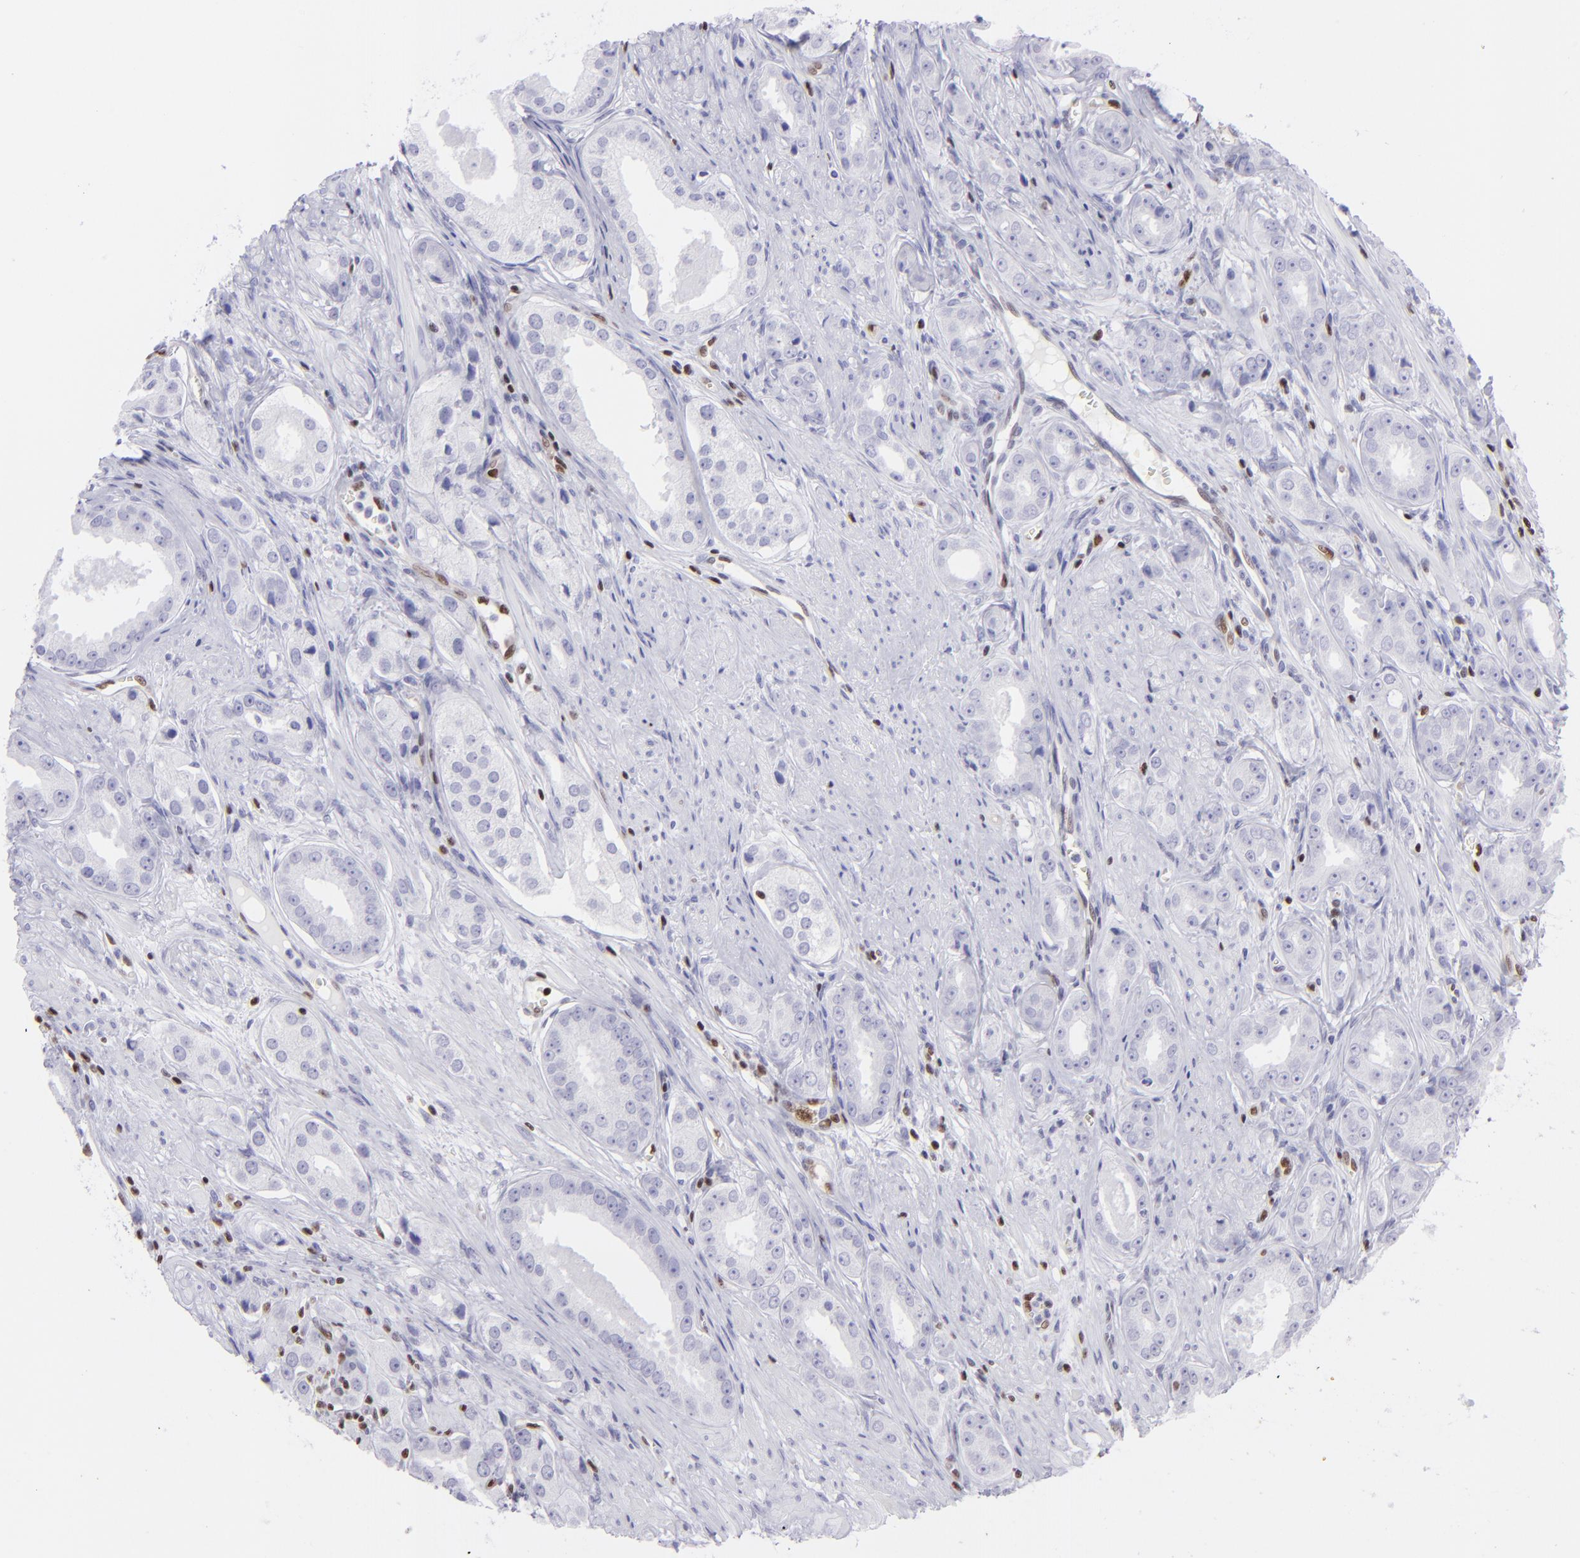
{"staining": {"intensity": "negative", "quantity": "none", "location": "none"}, "tissue": "prostate cancer", "cell_type": "Tumor cells", "image_type": "cancer", "snomed": [{"axis": "morphology", "description": "Adenocarcinoma, Medium grade"}, {"axis": "topography", "description": "Prostate"}], "caption": "IHC histopathology image of neoplastic tissue: human prostate medium-grade adenocarcinoma stained with DAB demonstrates no significant protein staining in tumor cells.", "gene": "ETS1", "patient": {"sex": "male", "age": 53}}